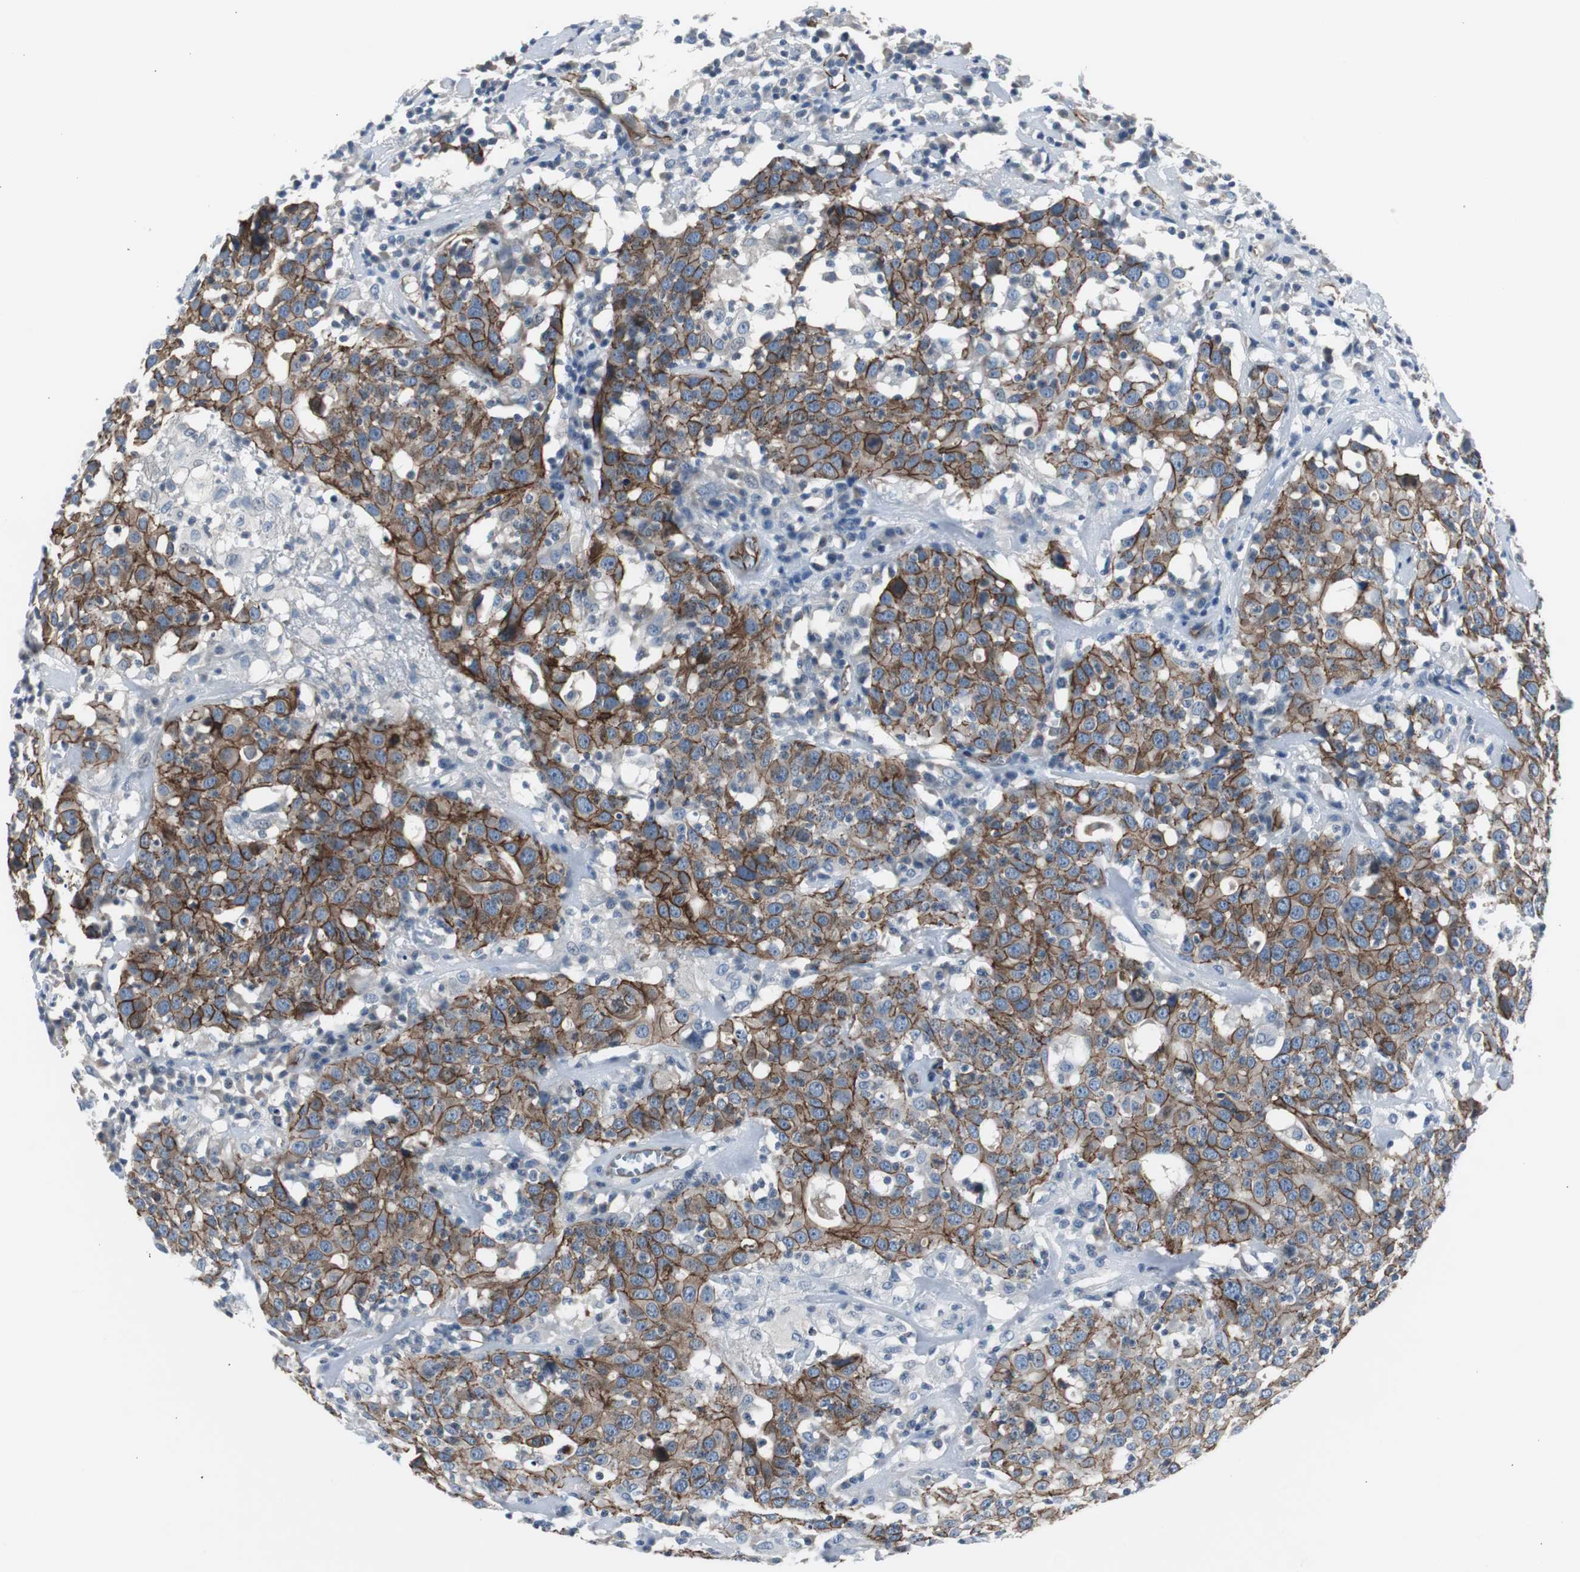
{"staining": {"intensity": "strong", "quantity": ">75%", "location": "cytoplasmic/membranous"}, "tissue": "head and neck cancer", "cell_type": "Tumor cells", "image_type": "cancer", "snomed": [{"axis": "morphology", "description": "Adenocarcinoma, NOS"}, {"axis": "topography", "description": "Salivary gland"}, {"axis": "topography", "description": "Head-Neck"}], "caption": "Immunohistochemical staining of head and neck cancer exhibits high levels of strong cytoplasmic/membranous protein positivity in approximately >75% of tumor cells.", "gene": "STXBP4", "patient": {"sex": "female", "age": 65}}